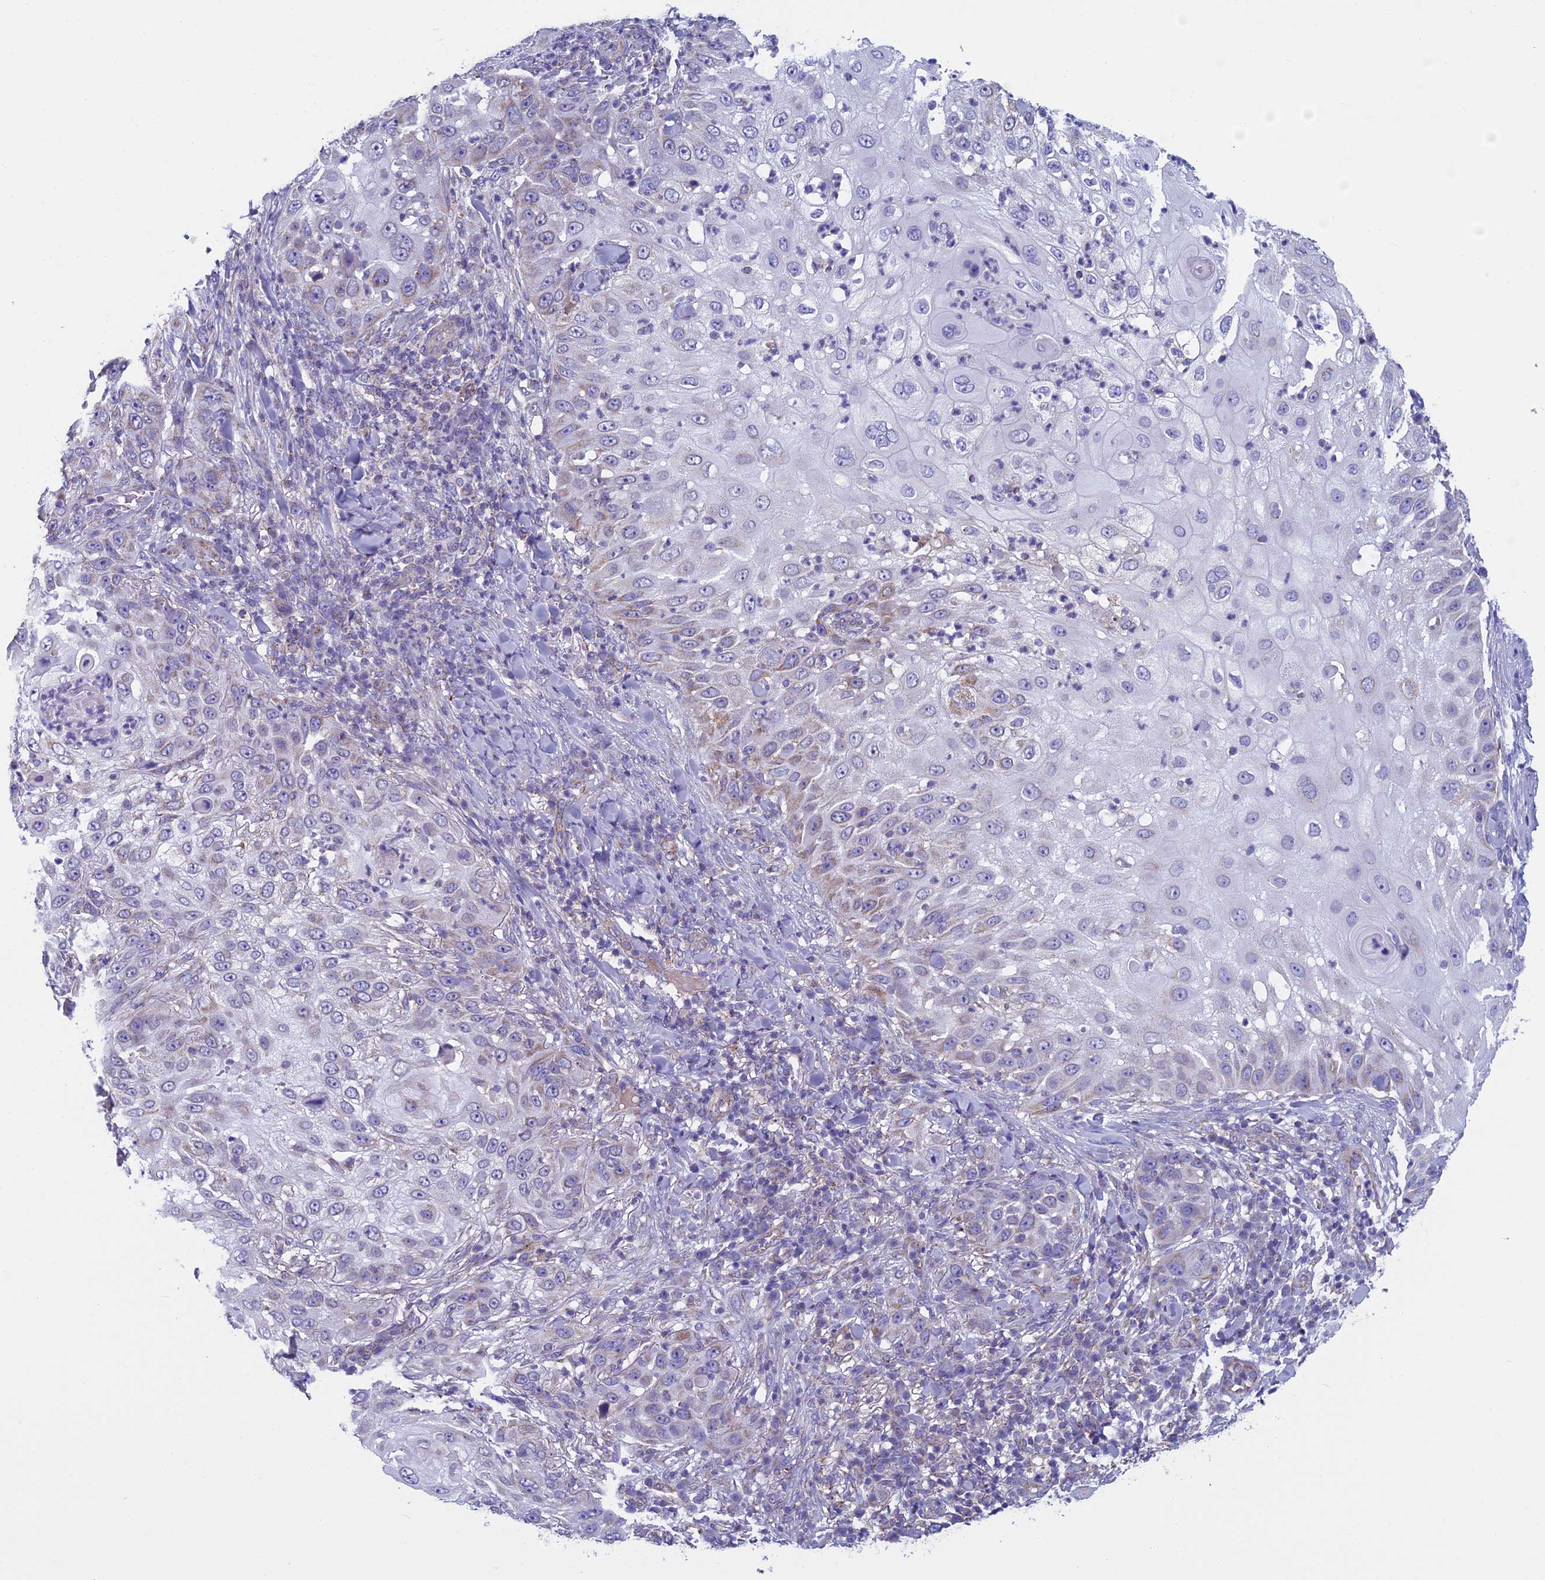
{"staining": {"intensity": "negative", "quantity": "none", "location": "none"}, "tissue": "skin cancer", "cell_type": "Tumor cells", "image_type": "cancer", "snomed": [{"axis": "morphology", "description": "Squamous cell carcinoma, NOS"}, {"axis": "topography", "description": "Skin"}], "caption": "Immunohistochemical staining of skin cancer displays no significant positivity in tumor cells.", "gene": "MFSD12", "patient": {"sex": "female", "age": 44}}